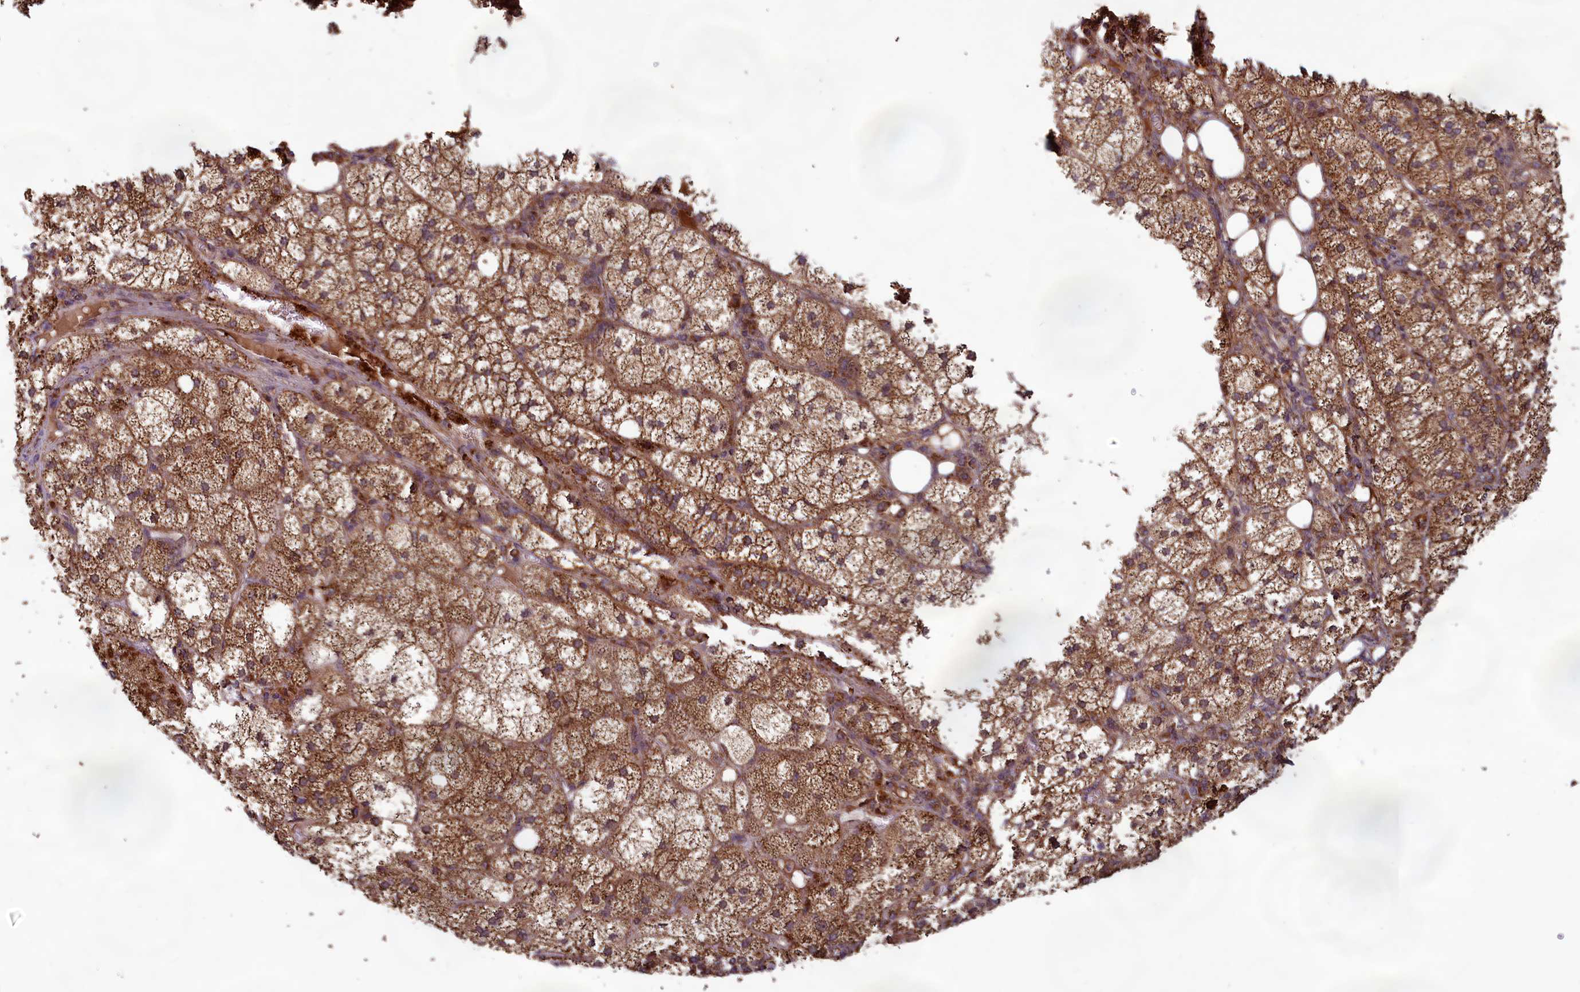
{"staining": {"intensity": "strong", "quantity": ">75%", "location": "cytoplasmic/membranous"}, "tissue": "adrenal gland", "cell_type": "Glandular cells", "image_type": "normal", "snomed": [{"axis": "morphology", "description": "Normal tissue, NOS"}, {"axis": "topography", "description": "Adrenal gland"}], "caption": "A brown stain highlights strong cytoplasmic/membranous positivity of a protein in glandular cells of unremarkable human adrenal gland. (Brightfield microscopy of DAB IHC at high magnification).", "gene": "CCDC15", "patient": {"sex": "female", "age": 61}}